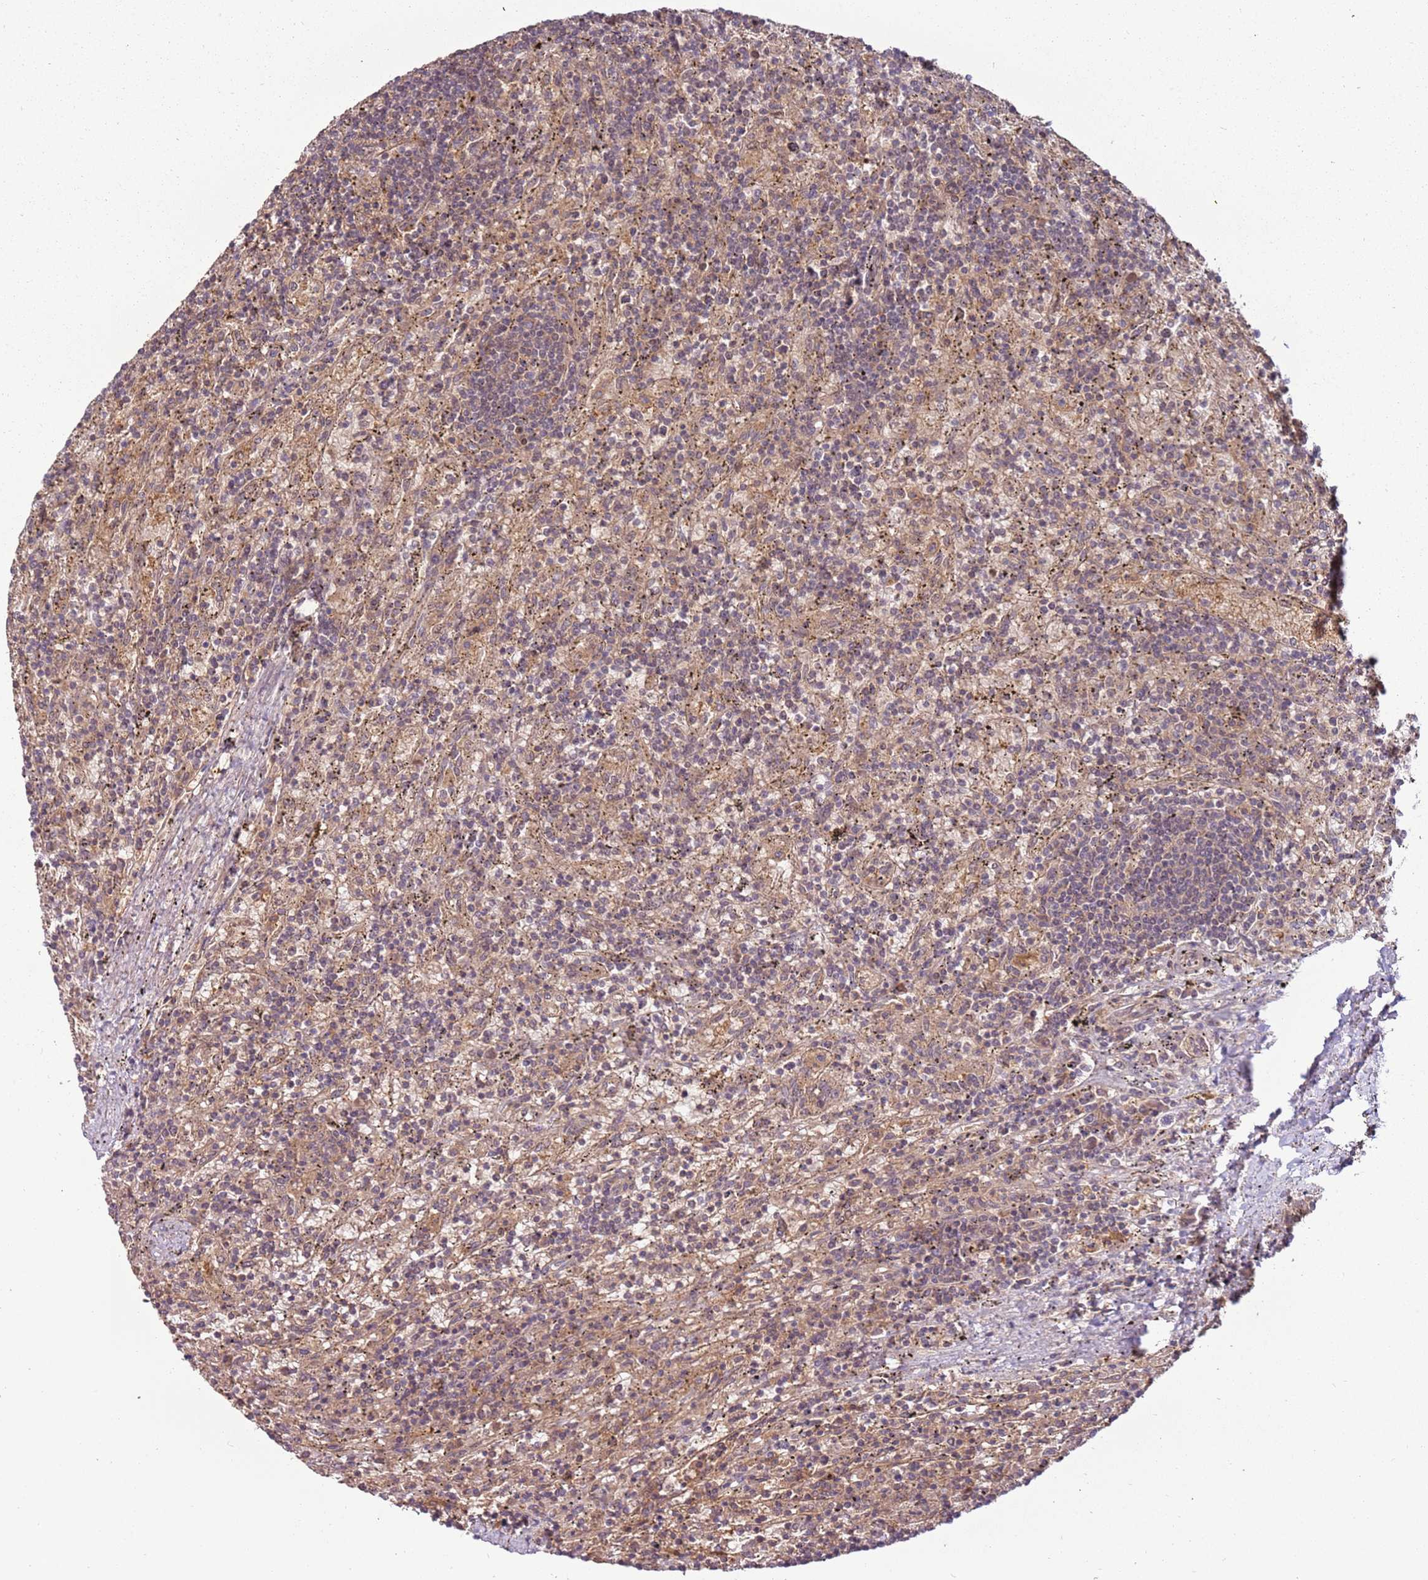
{"staining": {"intensity": "weak", "quantity": "<25%", "location": "nuclear"}, "tissue": "lymphoma", "cell_type": "Tumor cells", "image_type": "cancer", "snomed": [{"axis": "morphology", "description": "Malignant lymphoma, non-Hodgkin's type, Low grade"}, {"axis": "topography", "description": "Spleen"}], "caption": "DAB (3,3'-diaminobenzidine) immunohistochemical staining of low-grade malignant lymphoma, non-Hodgkin's type shows no significant expression in tumor cells.", "gene": "GSTO2", "patient": {"sex": "male", "age": 76}}